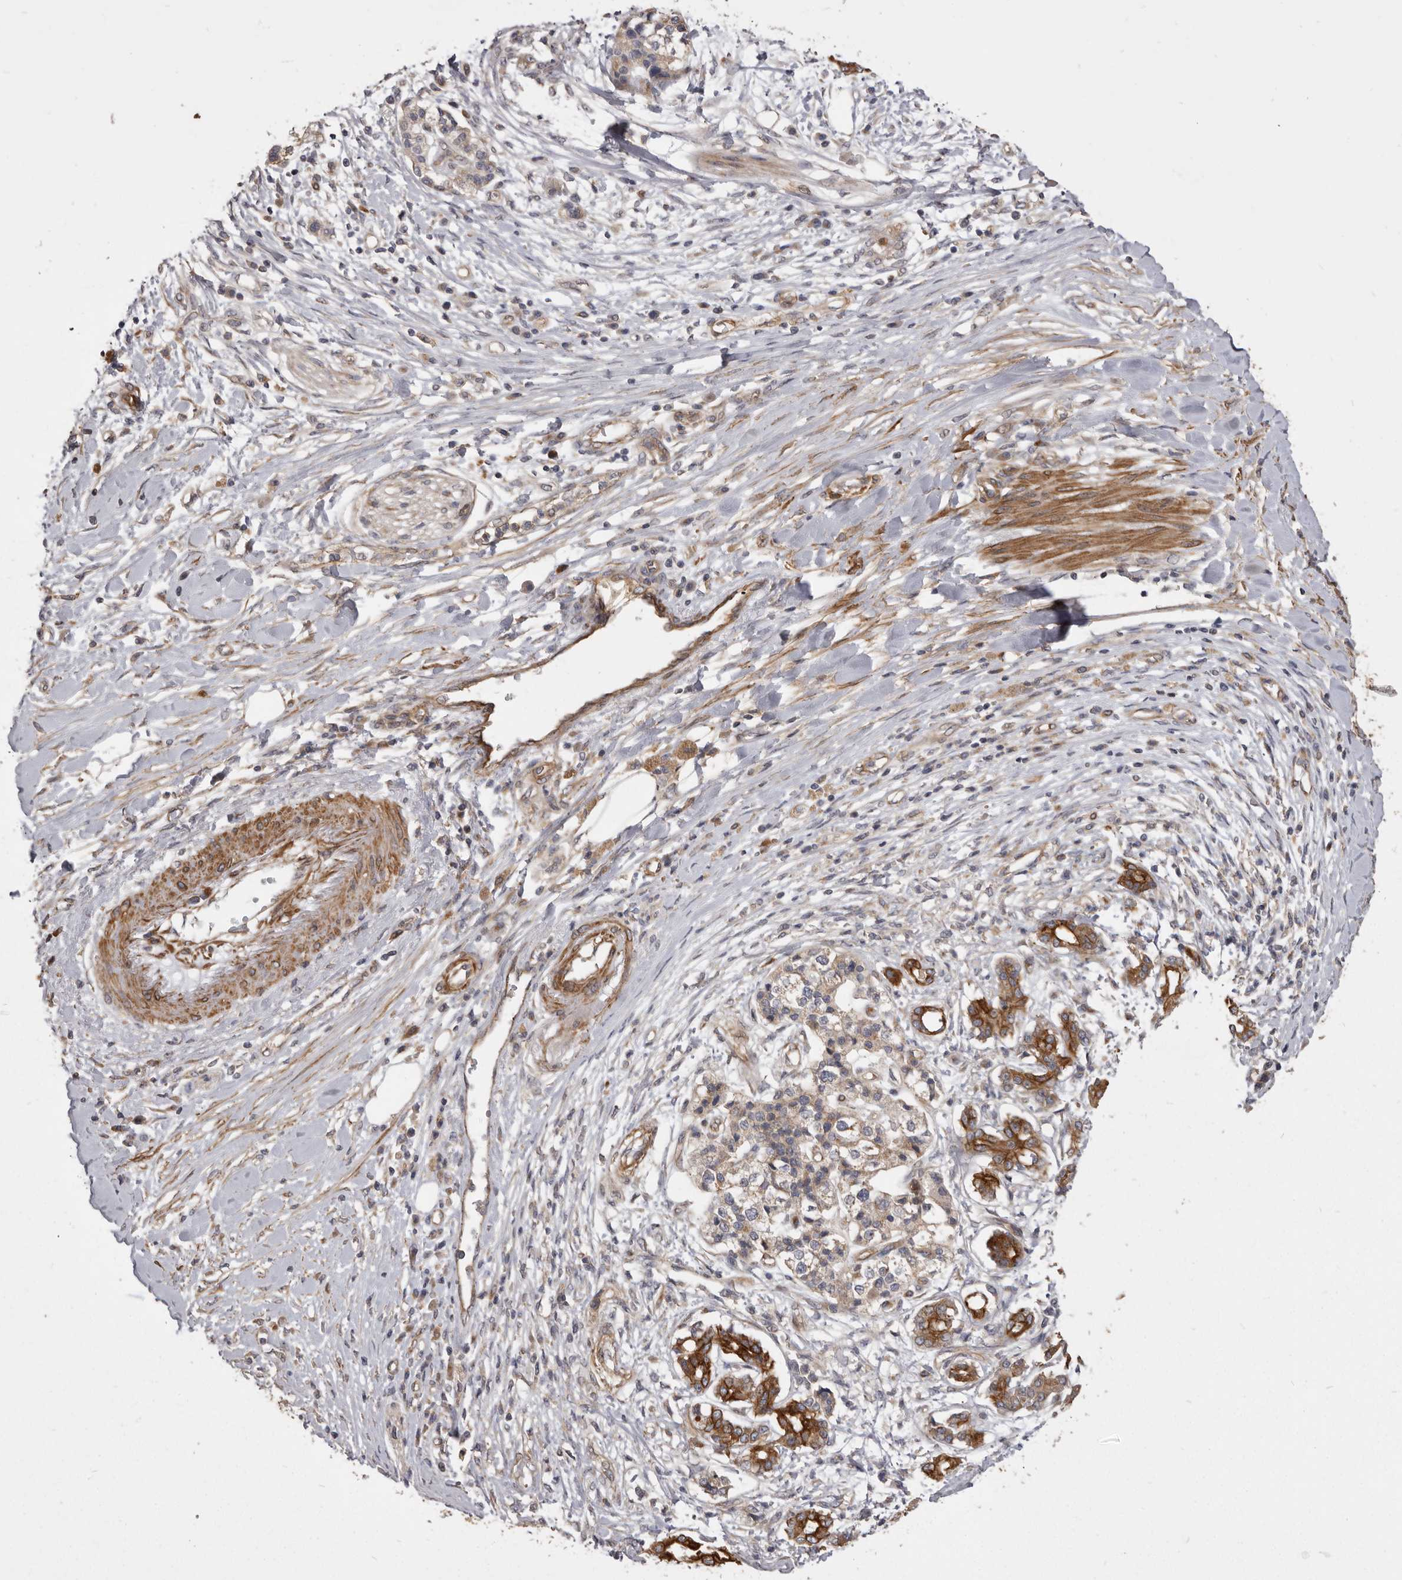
{"staining": {"intensity": "strong", "quantity": ">75%", "location": "cytoplasmic/membranous"}, "tissue": "pancreatic cancer", "cell_type": "Tumor cells", "image_type": "cancer", "snomed": [{"axis": "morphology", "description": "Adenocarcinoma, NOS"}, {"axis": "topography", "description": "Pancreas"}], "caption": "Human pancreatic cancer stained for a protein (brown) reveals strong cytoplasmic/membranous positive staining in approximately >75% of tumor cells.", "gene": "VPS45", "patient": {"sex": "female", "age": 56}}